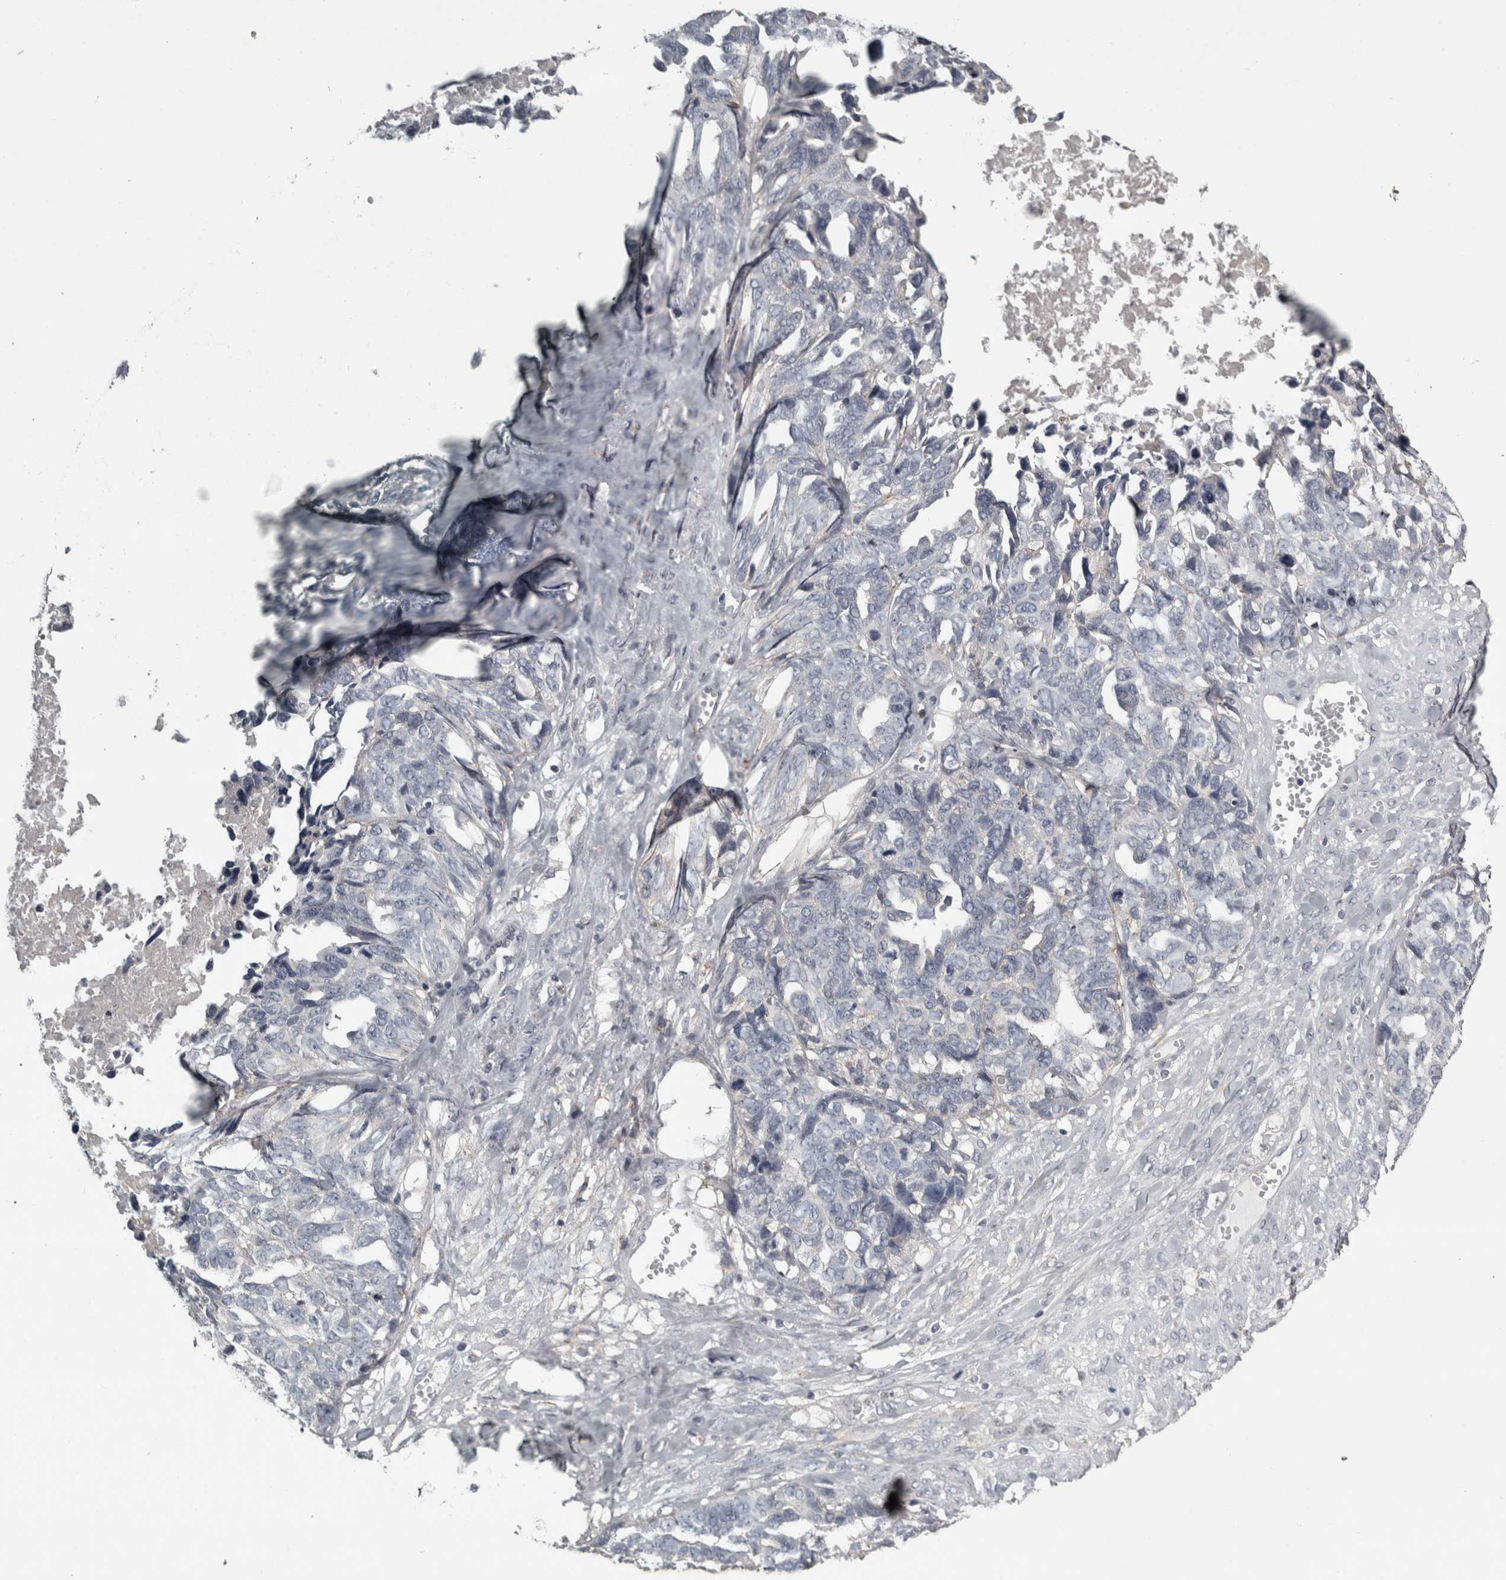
{"staining": {"intensity": "negative", "quantity": "none", "location": "none"}, "tissue": "ovarian cancer", "cell_type": "Tumor cells", "image_type": "cancer", "snomed": [{"axis": "morphology", "description": "Cystadenocarcinoma, serous, NOS"}, {"axis": "topography", "description": "Ovary"}], "caption": "High magnification brightfield microscopy of ovarian serous cystadenocarcinoma stained with DAB (brown) and counterstained with hematoxylin (blue): tumor cells show no significant staining.", "gene": "FRK", "patient": {"sex": "female", "age": 79}}